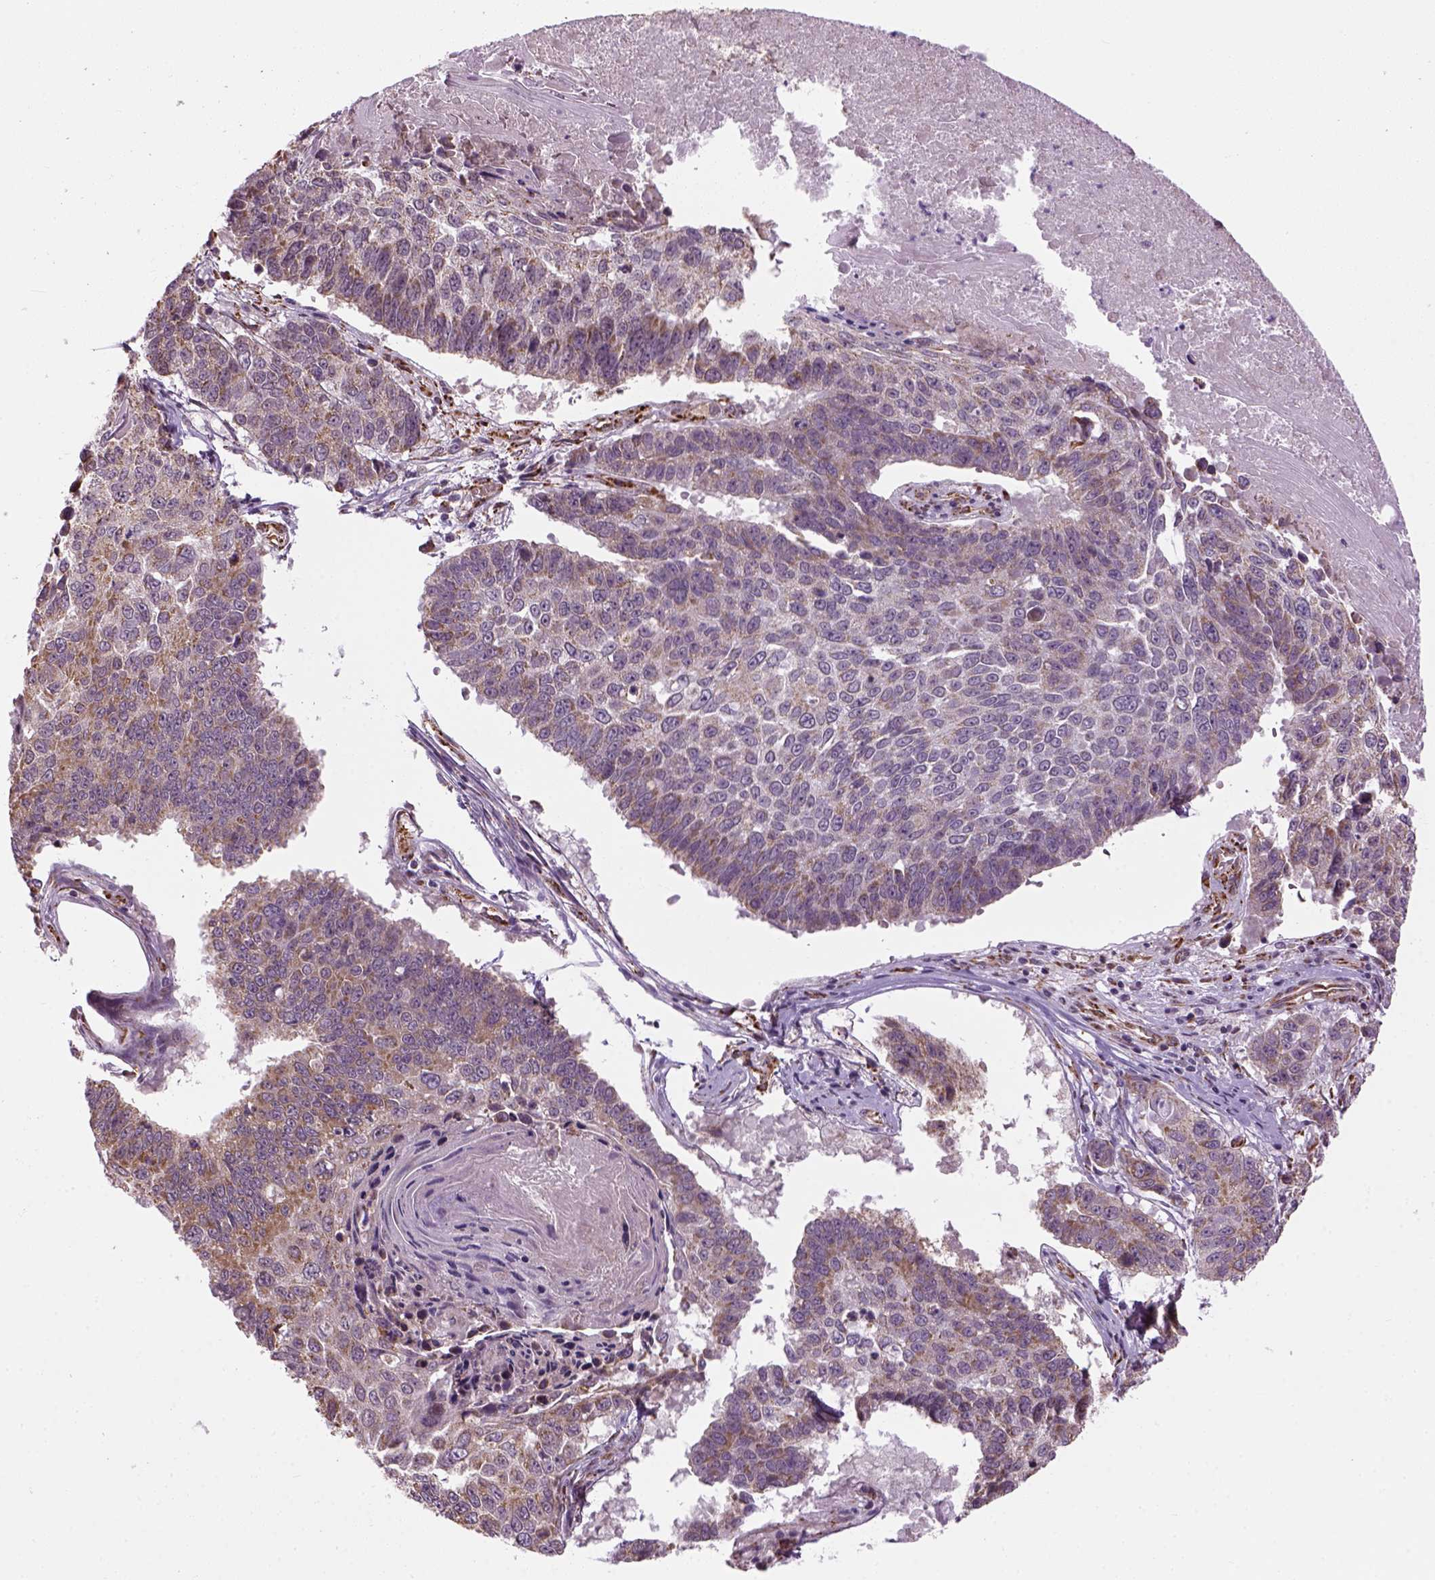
{"staining": {"intensity": "weak", "quantity": "25%-75%", "location": "cytoplasmic/membranous"}, "tissue": "lung cancer", "cell_type": "Tumor cells", "image_type": "cancer", "snomed": [{"axis": "morphology", "description": "Squamous cell carcinoma, NOS"}, {"axis": "topography", "description": "Lung"}], "caption": "Protein analysis of lung squamous cell carcinoma tissue displays weak cytoplasmic/membranous staining in approximately 25%-75% of tumor cells.", "gene": "XK", "patient": {"sex": "male", "age": 73}}